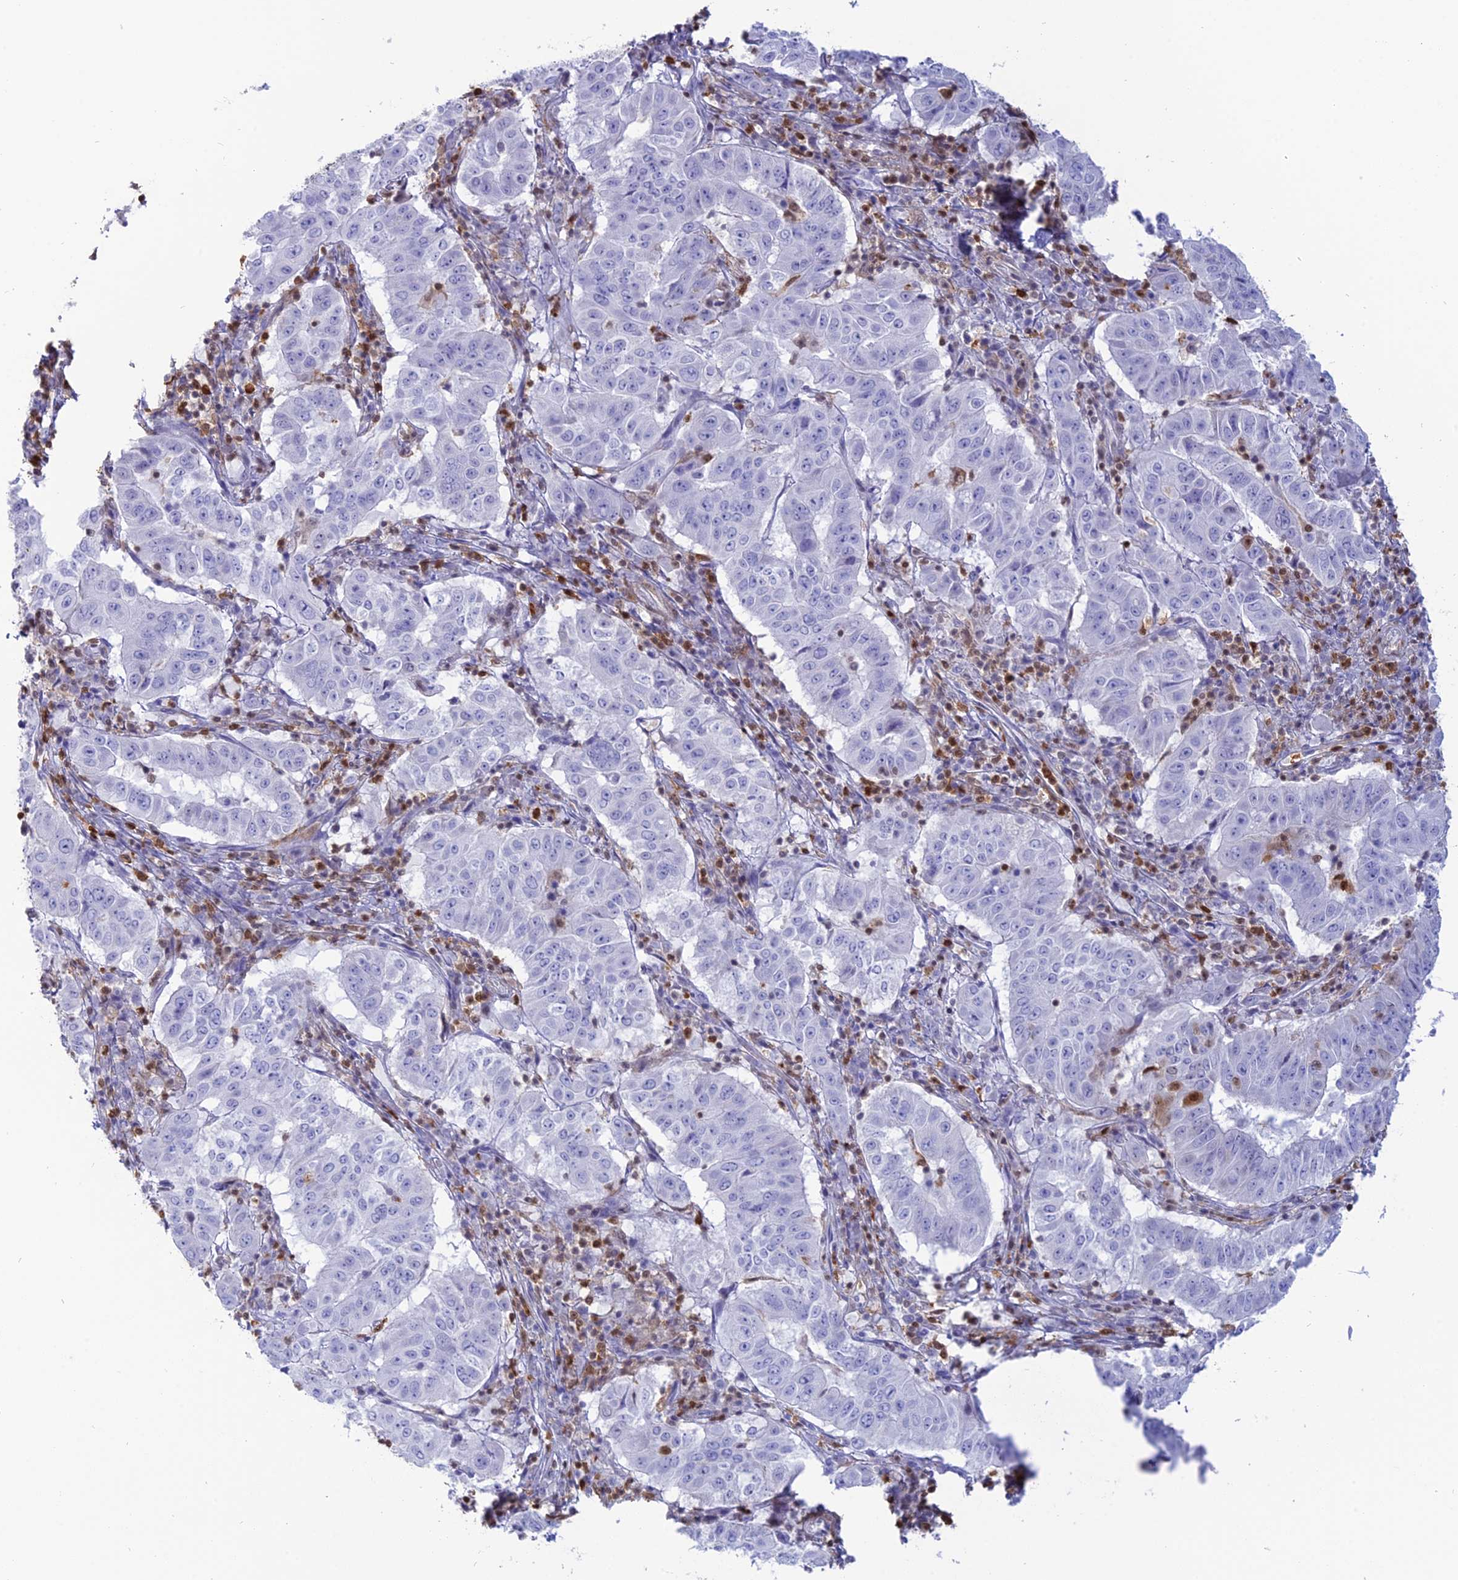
{"staining": {"intensity": "negative", "quantity": "none", "location": "none"}, "tissue": "pancreatic cancer", "cell_type": "Tumor cells", "image_type": "cancer", "snomed": [{"axis": "morphology", "description": "Adenocarcinoma, NOS"}, {"axis": "topography", "description": "Pancreas"}], "caption": "This is an immunohistochemistry (IHC) micrograph of human pancreatic adenocarcinoma. There is no expression in tumor cells.", "gene": "PGBD4", "patient": {"sex": "male", "age": 63}}